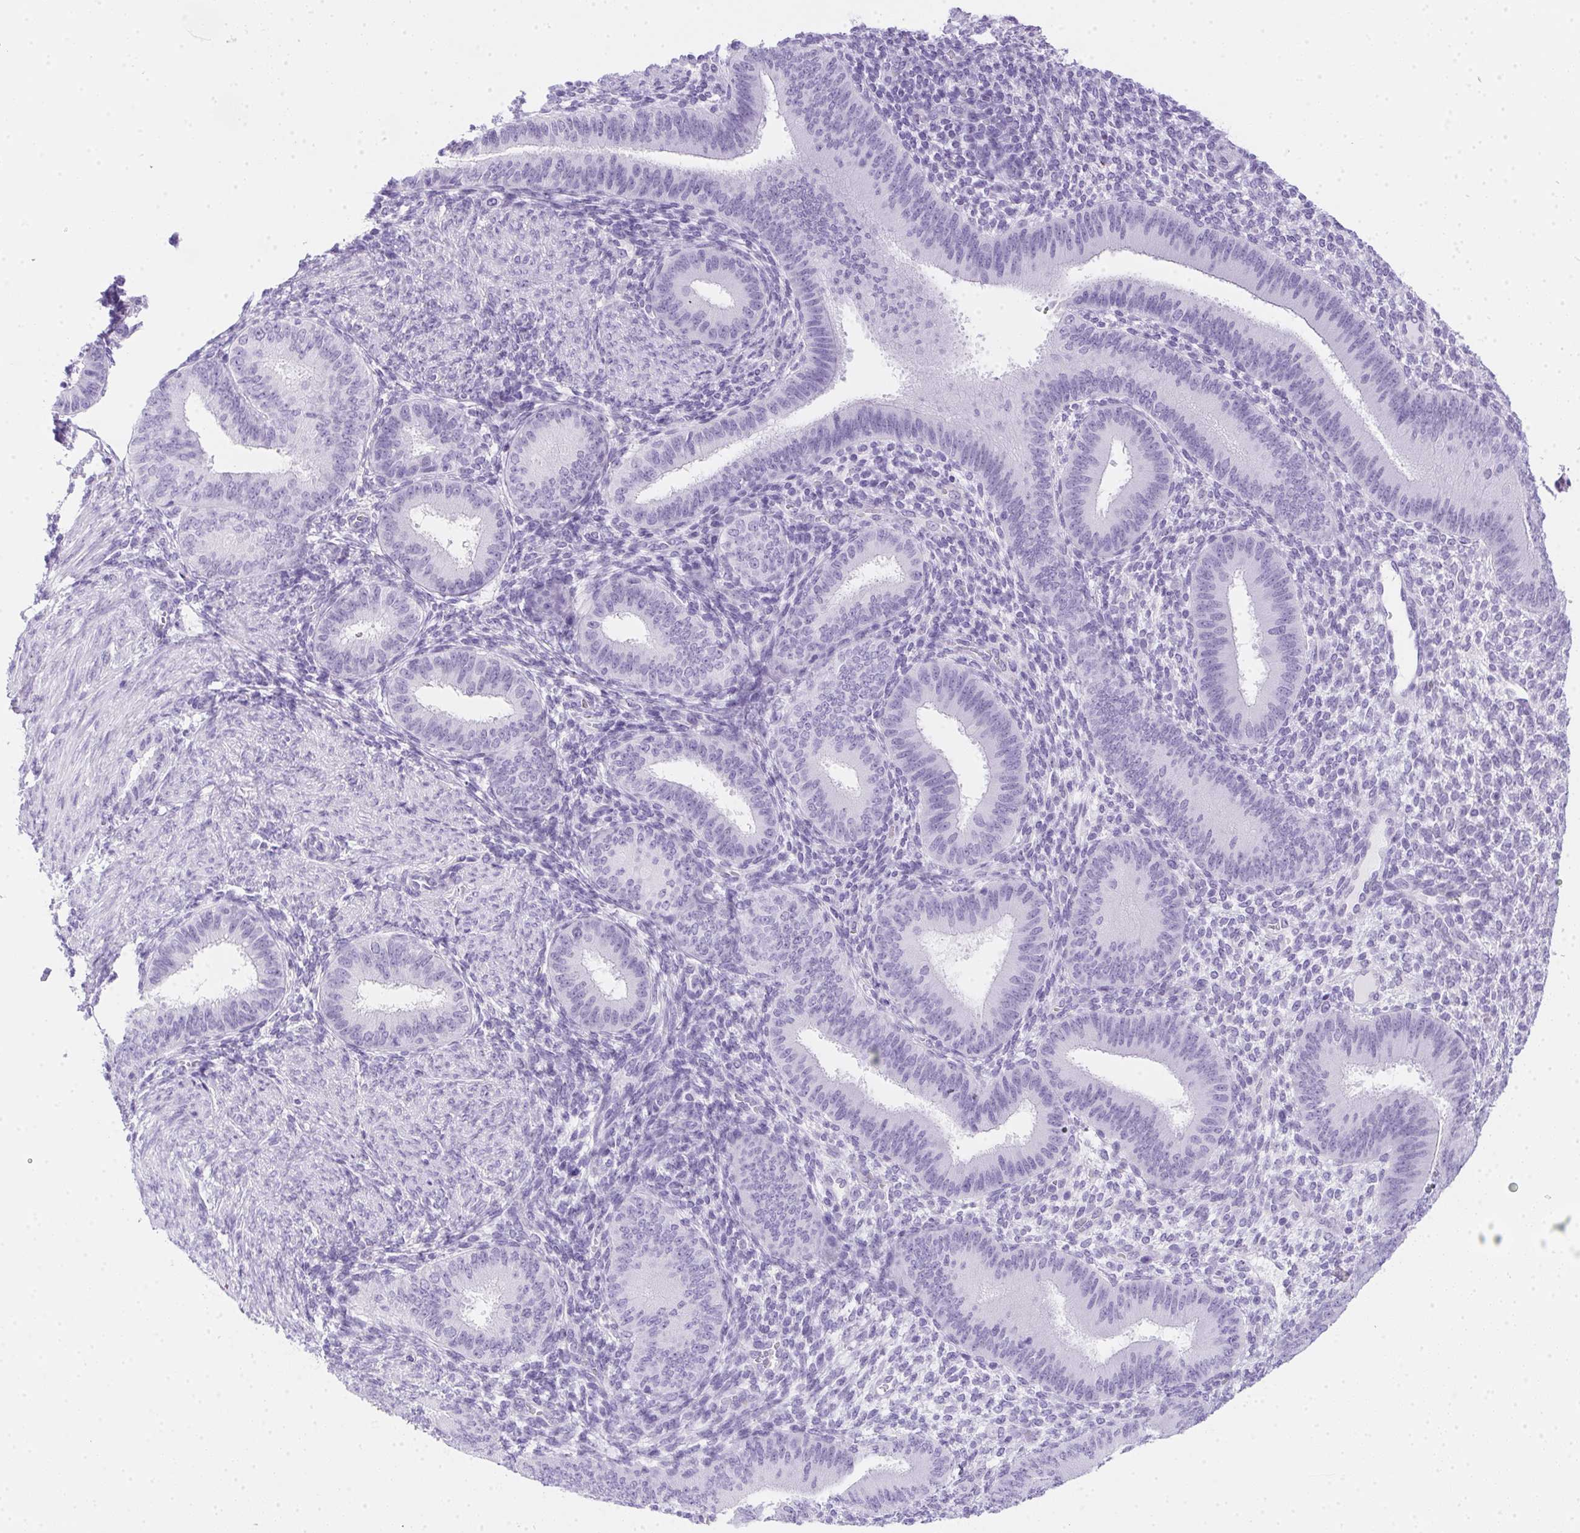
{"staining": {"intensity": "negative", "quantity": "none", "location": "none"}, "tissue": "endometrium", "cell_type": "Cells in endometrial stroma", "image_type": "normal", "snomed": [{"axis": "morphology", "description": "Normal tissue, NOS"}, {"axis": "topography", "description": "Endometrium"}], "caption": "An immunohistochemistry (IHC) image of unremarkable endometrium is shown. There is no staining in cells in endometrial stroma of endometrium. (DAB (3,3'-diaminobenzidine) IHC with hematoxylin counter stain).", "gene": "SPACA5B", "patient": {"sex": "female", "age": 39}}